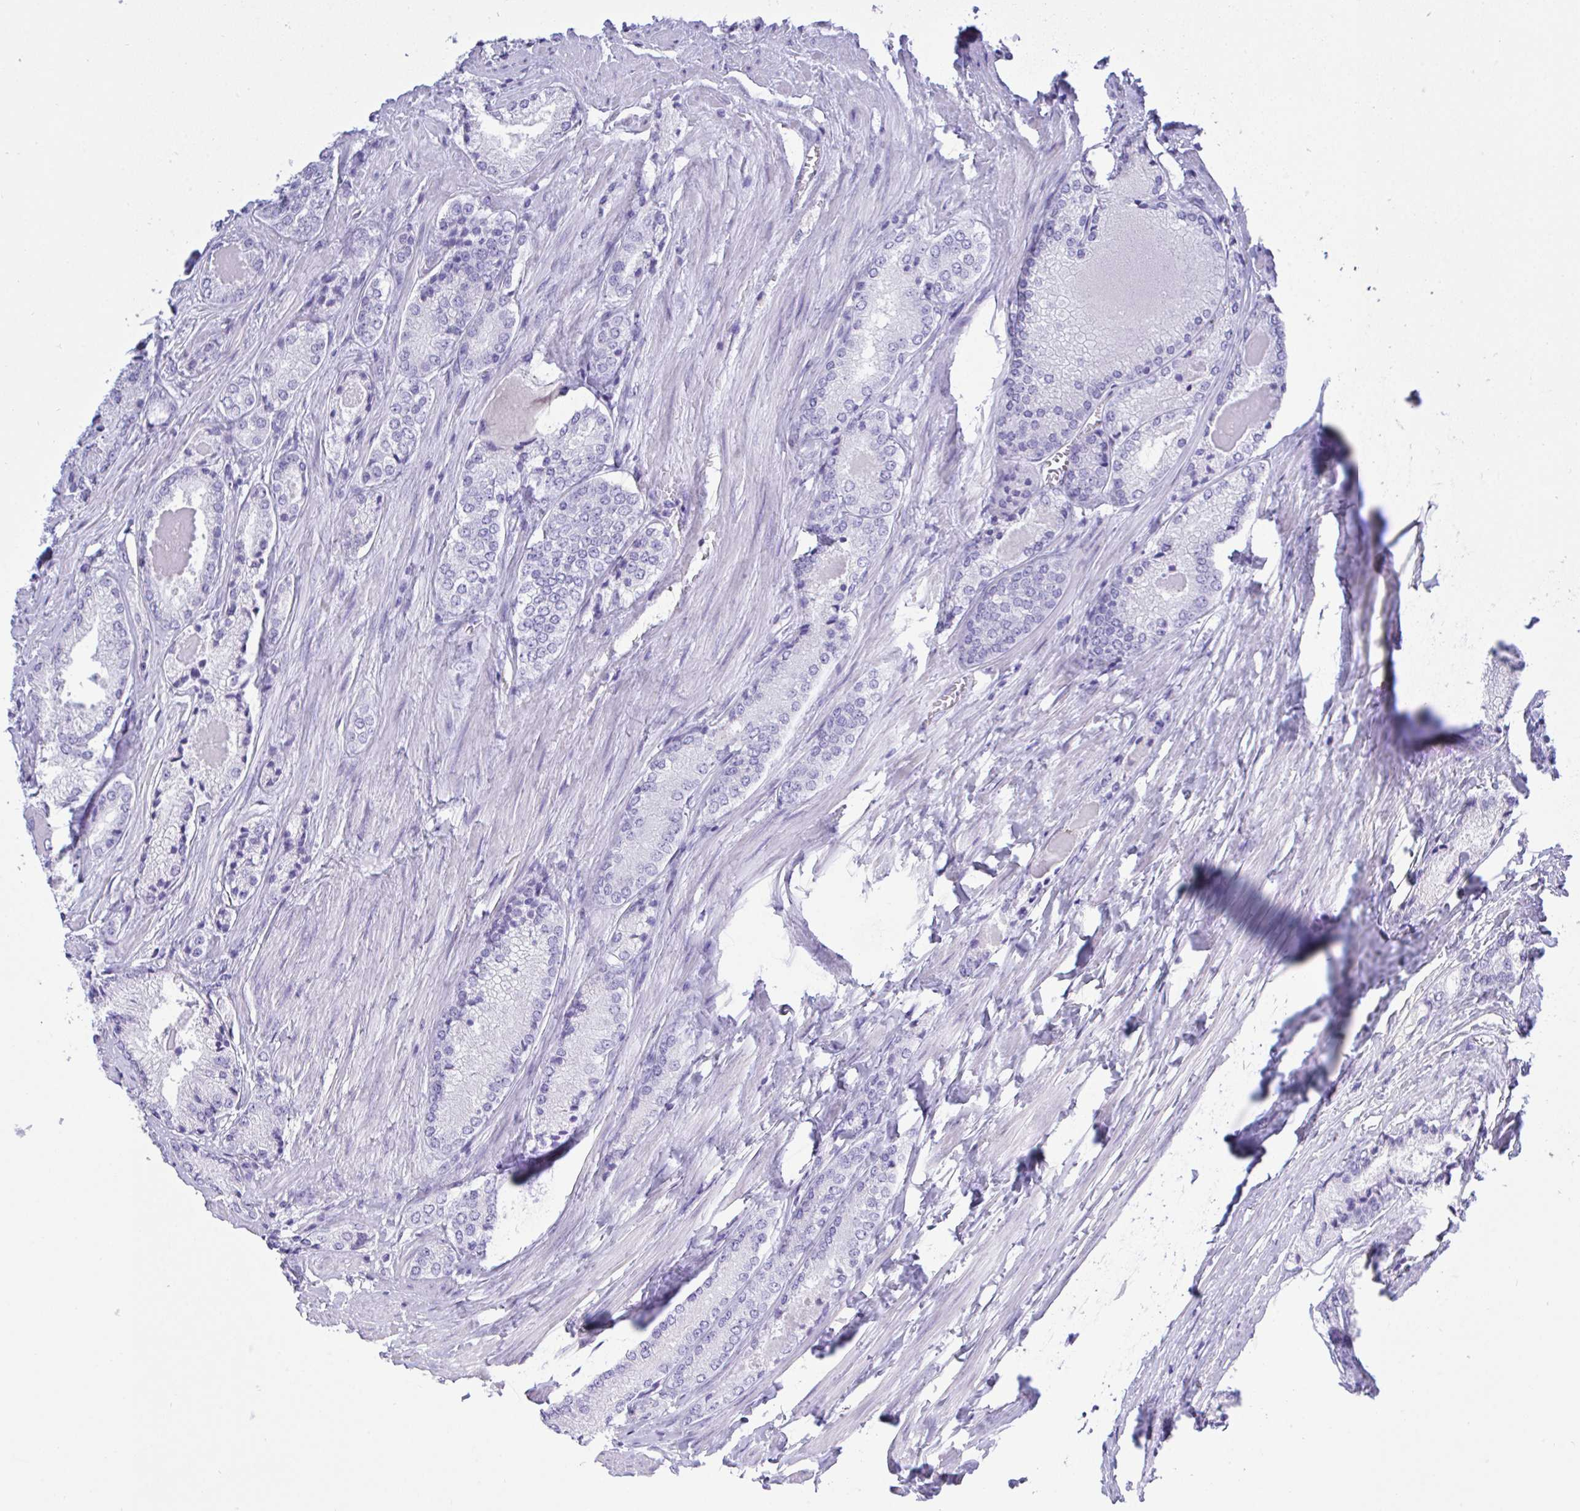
{"staining": {"intensity": "negative", "quantity": "none", "location": "none"}, "tissue": "prostate cancer", "cell_type": "Tumor cells", "image_type": "cancer", "snomed": [{"axis": "morphology", "description": "Adenocarcinoma, NOS"}, {"axis": "morphology", "description": "Adenocarcinoma, Low grade"}, {"axis": "topography", "description": "Prostate"}], "caption": "Immunohistochemistry (IHC) of prostate adenocarcinoma (low-grade) shows no positivity in tumor cells. The staining is performed using DAB (3,3'-diaminobenzidine) brown chromogen with nuclei counter-stained in using hematoxylin.", "gene": "AKR1D1", "patient": {"sex": "male", "age": 68}}